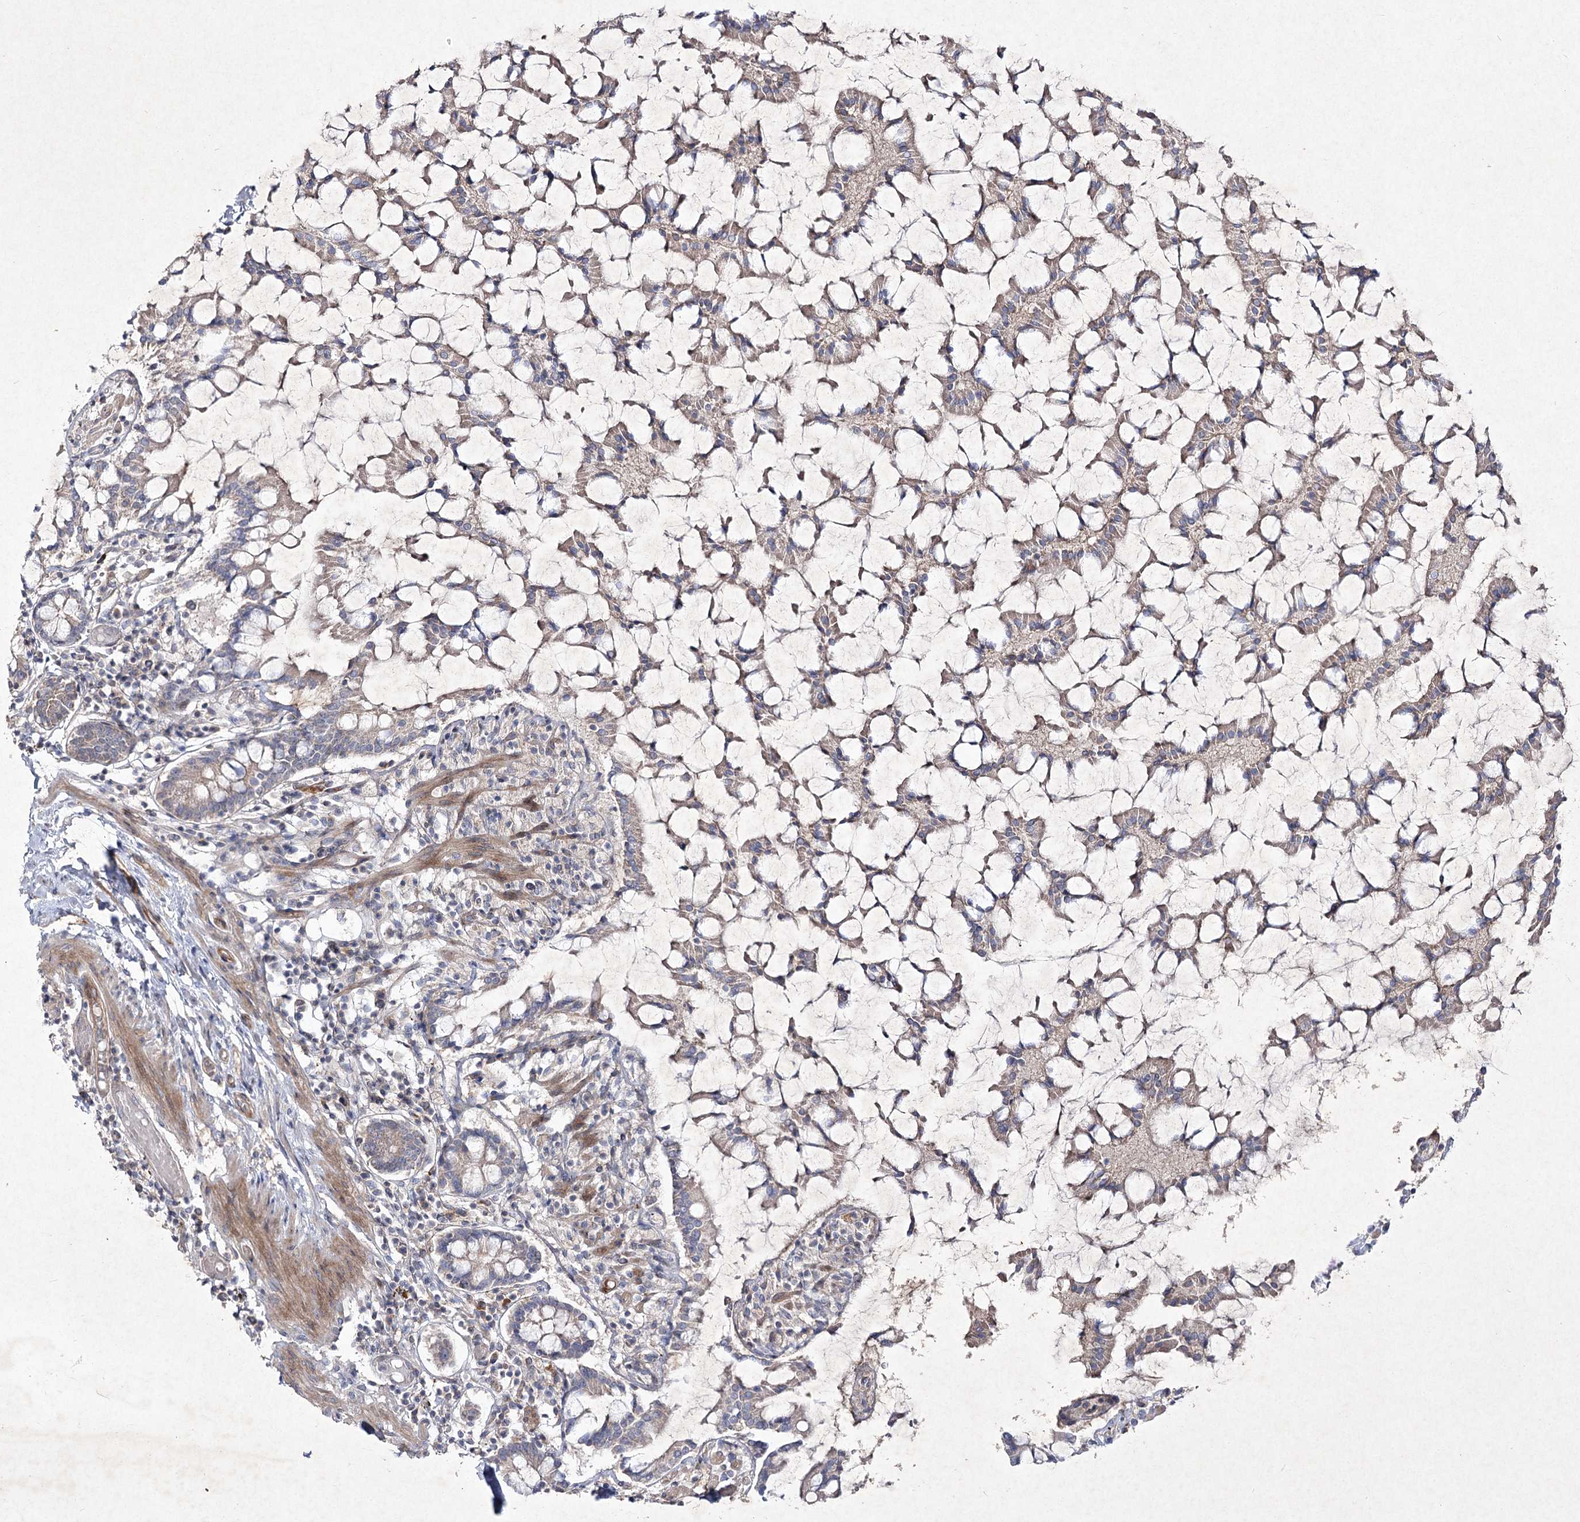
{"staining": {"intensity": "weak", "quantity": ">75%", "location": "cytoplasmic/membranous"}, "tissue": "small intestine", "cell_type": "Glandular cells", "image_type": "normal", "snomed": [{"axis": "morphology", "description": "Normal tissue, NOS"}, {"axis": "topography", "description": "Small intestine"}], "caption": "Weak cytoplasmic/membranous protein expression is present in about >75% of glandular cells in small intestine.", "gene": "CIB2", "patient": {"sex": "male", "age": 41}}